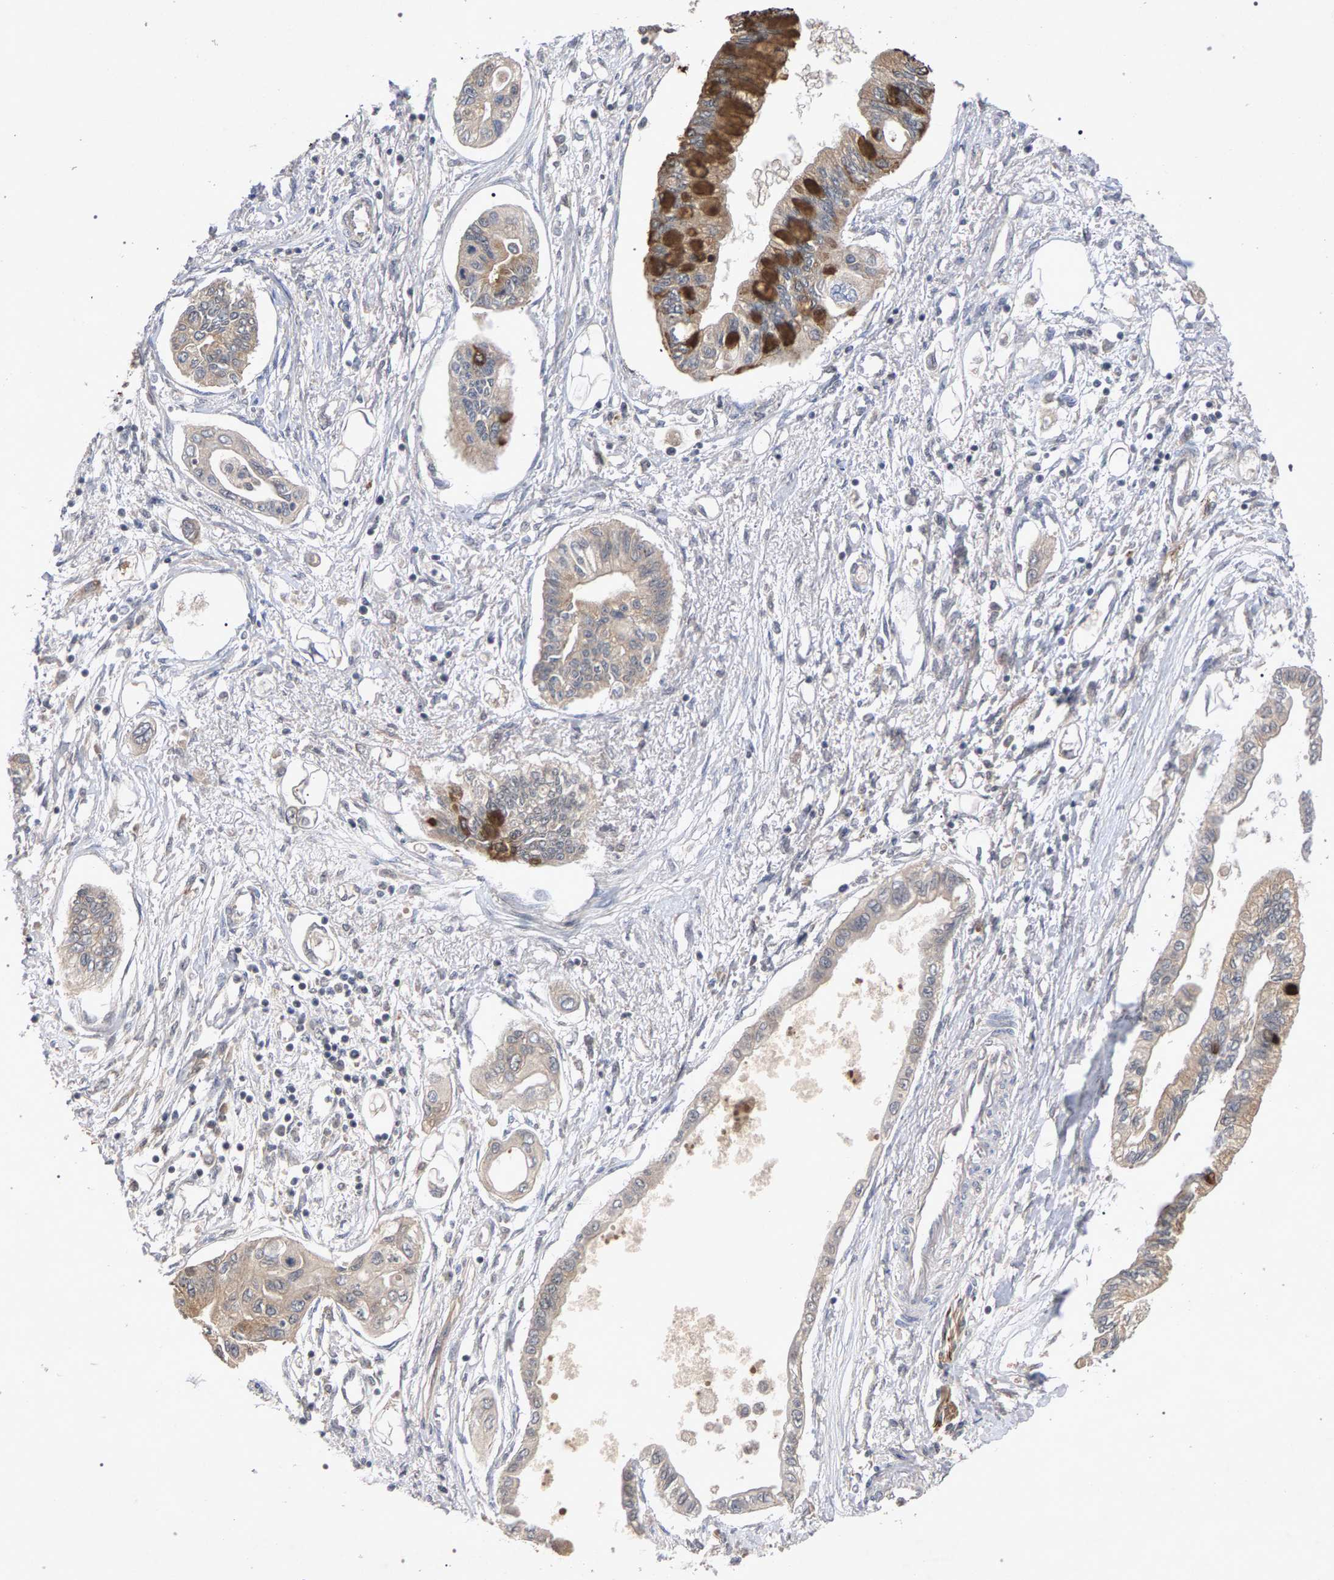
{"staining": {"intensity": "moderate", "quantity": "25%-75%", "location": "cytoplasmic/membranous"}, "tissue": "pancreatic cancer", "cell_type": "Tumor cells", "image_type": "cancer", "snomed": [{"axis": "morphology", "description": "Adenocarcinoma, NOS"}, {"axis": "topography", "description": "Pancreas"}], "caption": "An immunohistochemistry (IHC) micrograph of neoplastic tissue is shown. Protein staining in brown highlights moderate cytoplasmic/membranous positivity in pancreatic adenocarcinoma within tumor cells.", "gene": "SLC4A4", "patient": {"sex": "female", "age": 77}}